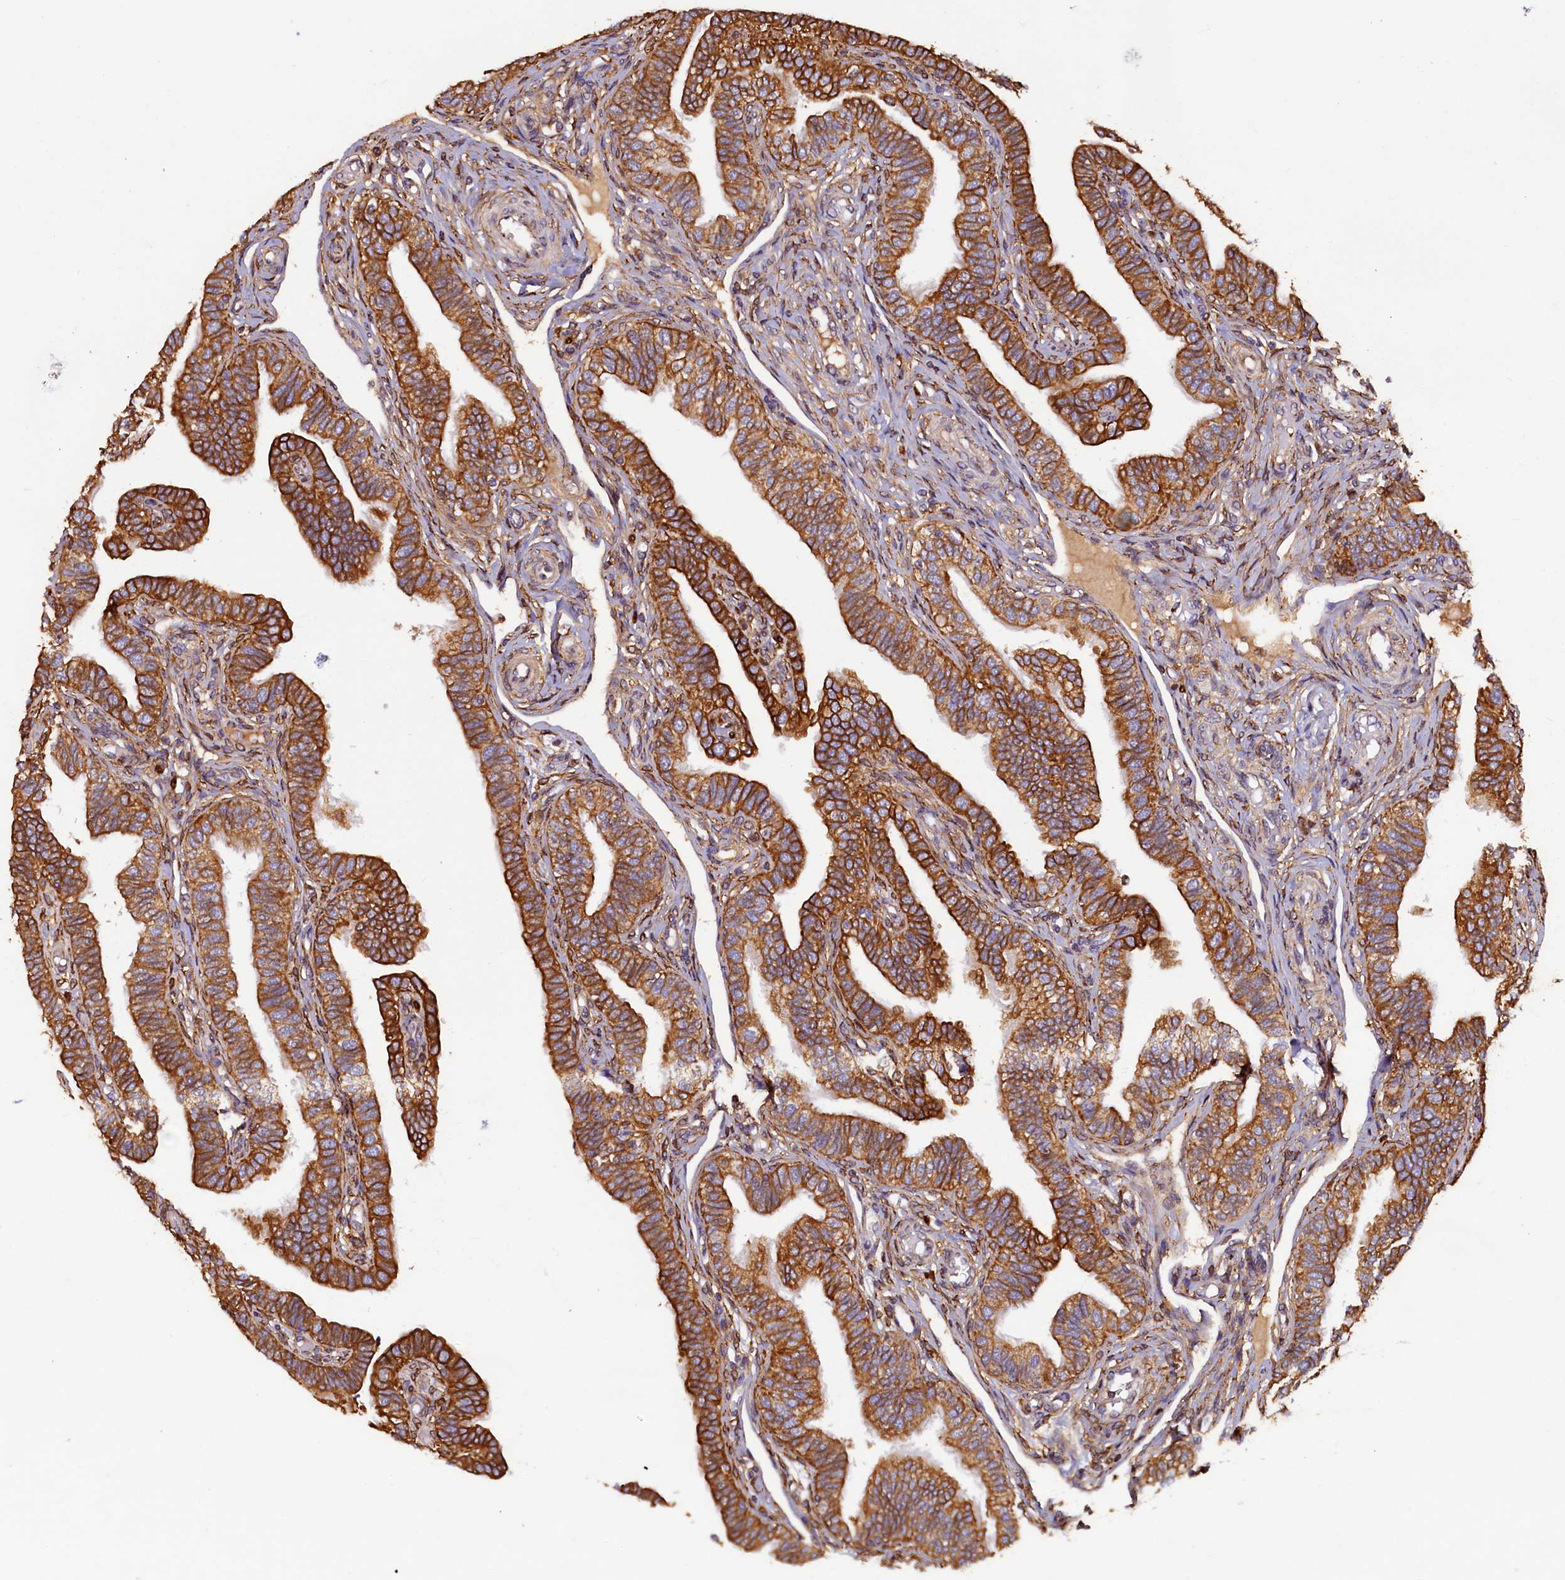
{"staining": {"intensity": "strong", "quantity": ">75%", "location": "cytoplasmic/membranous"}, "tissue": "fallopian tube", "cell_type": "Glandular cells", "image_type": "normal", "snomed": [{"axis": "morphology", "description": "Normal tissue, NOS"}, {"axis": "topography", "description": "Fallopian tube"}], "caption": "Brown immunohistochemical staining in benign human fallopian tube displays strong cytoplasmic/membranous positivity in approximately >75% of glandular cells.", "gene": "NCKAP5L", "patient": {"sex": "female", "age": 39}}